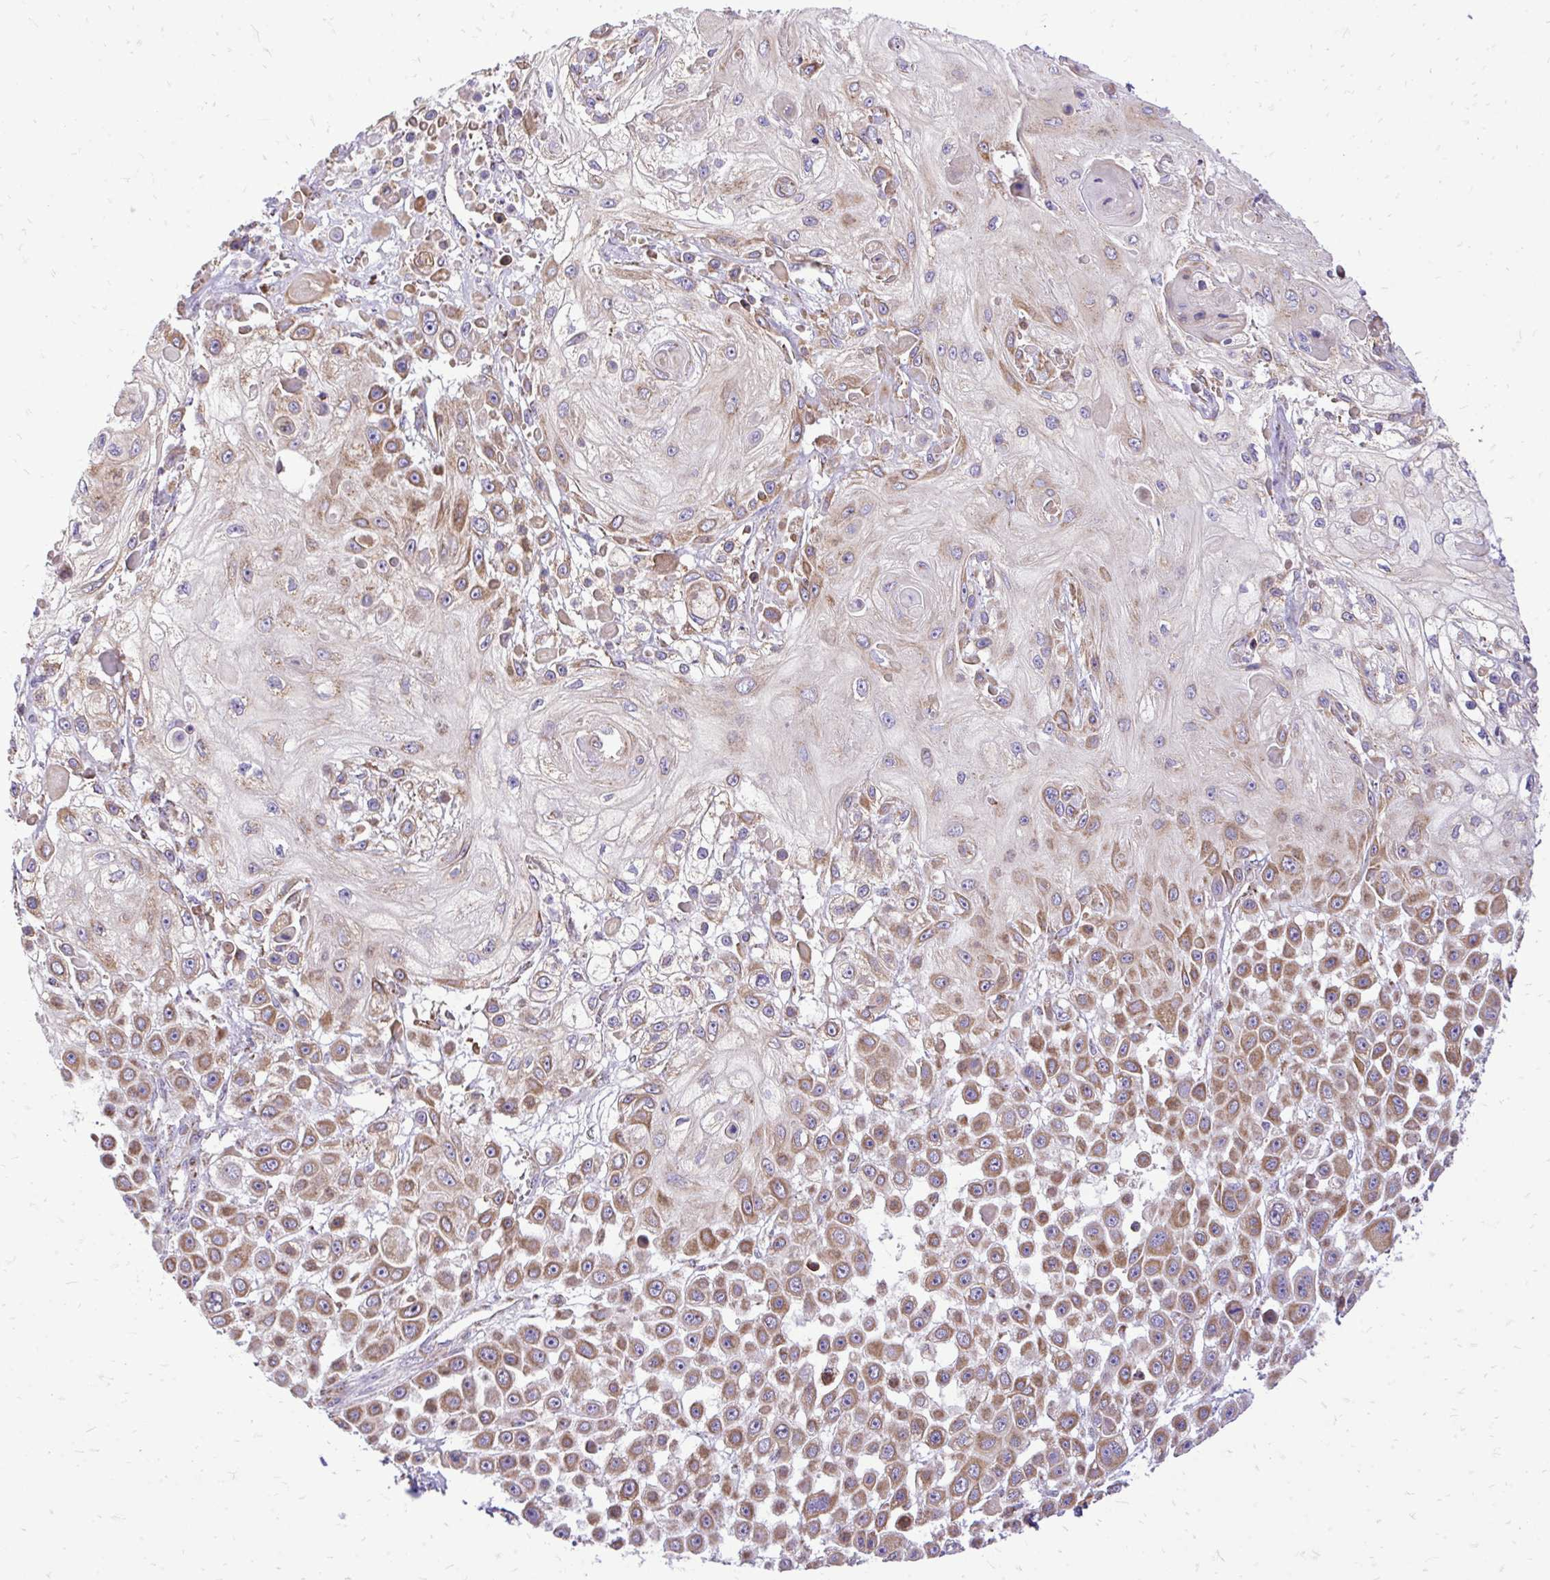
{"staining": {"intensity": "moderate", "quantity": ">75%", "location": "cytoplasmic/membranous"}, "tissue": "skin cancer", "cell_type": "Tumor cells", "image_type": "cancer", "snomed": [{"axis": "morphology", "description": "Squamous cell carcinoma, NOS"}, {"axis": "topography", "description": "Skin"}], "caption": "Human skin squamous cell carcinoma stained with a brown dye demonstrates moderate cytoplasmic/membranous positive staining in about >75% of tumor cells.", "gene": "UBE2C", "patient": {"sex": "male", "age": 67}}